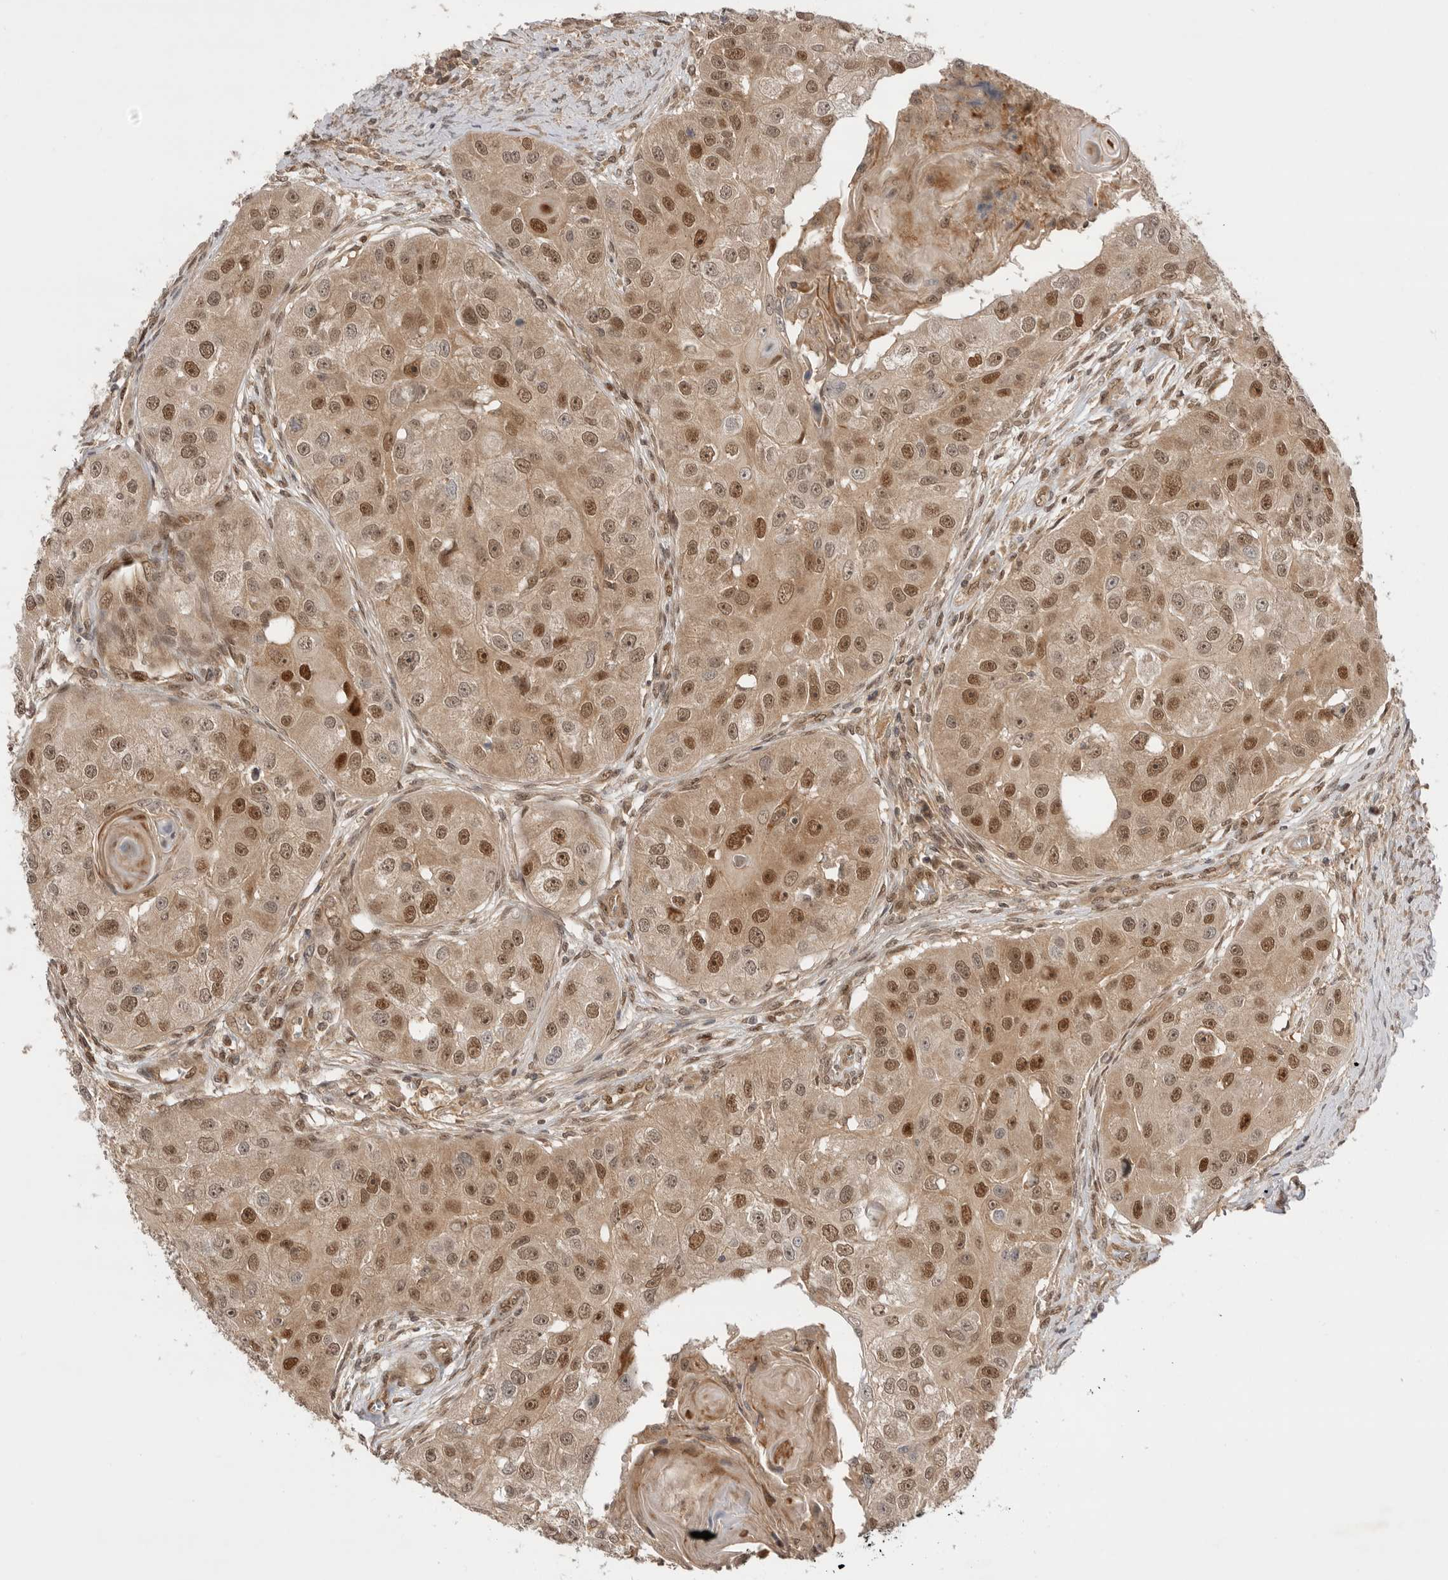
{"staining": {"intensity": "moderate", "quantity": ">75%", "location": "nuclear"}, "tissue": "head and neck cancer", "cell_type": "Tumor cells", "image_type": "cancer", "snomed": [{"axis": "morphology", "description": "Normal tissue, NOS"}, {"axis": "morphology", "description": "Squamous cell carcinoma, NOS"}, {"axis": "topography", "description": "Skeletal muscle"}, {"axis": "topography", "description": "Head-Neck"}], "caption": "Immunohistochemistry image of neoplastic tissue: human head and neck squamous cell carcinoma stained using immunohistochemistry (IHC) displays medium levels of moderate protein expression localized specifically in the nuclear of tumor cells, appearing as a nuclear brown color.", "gene": "DCAF8", "patient": {"sex": "male", "age": 51}}